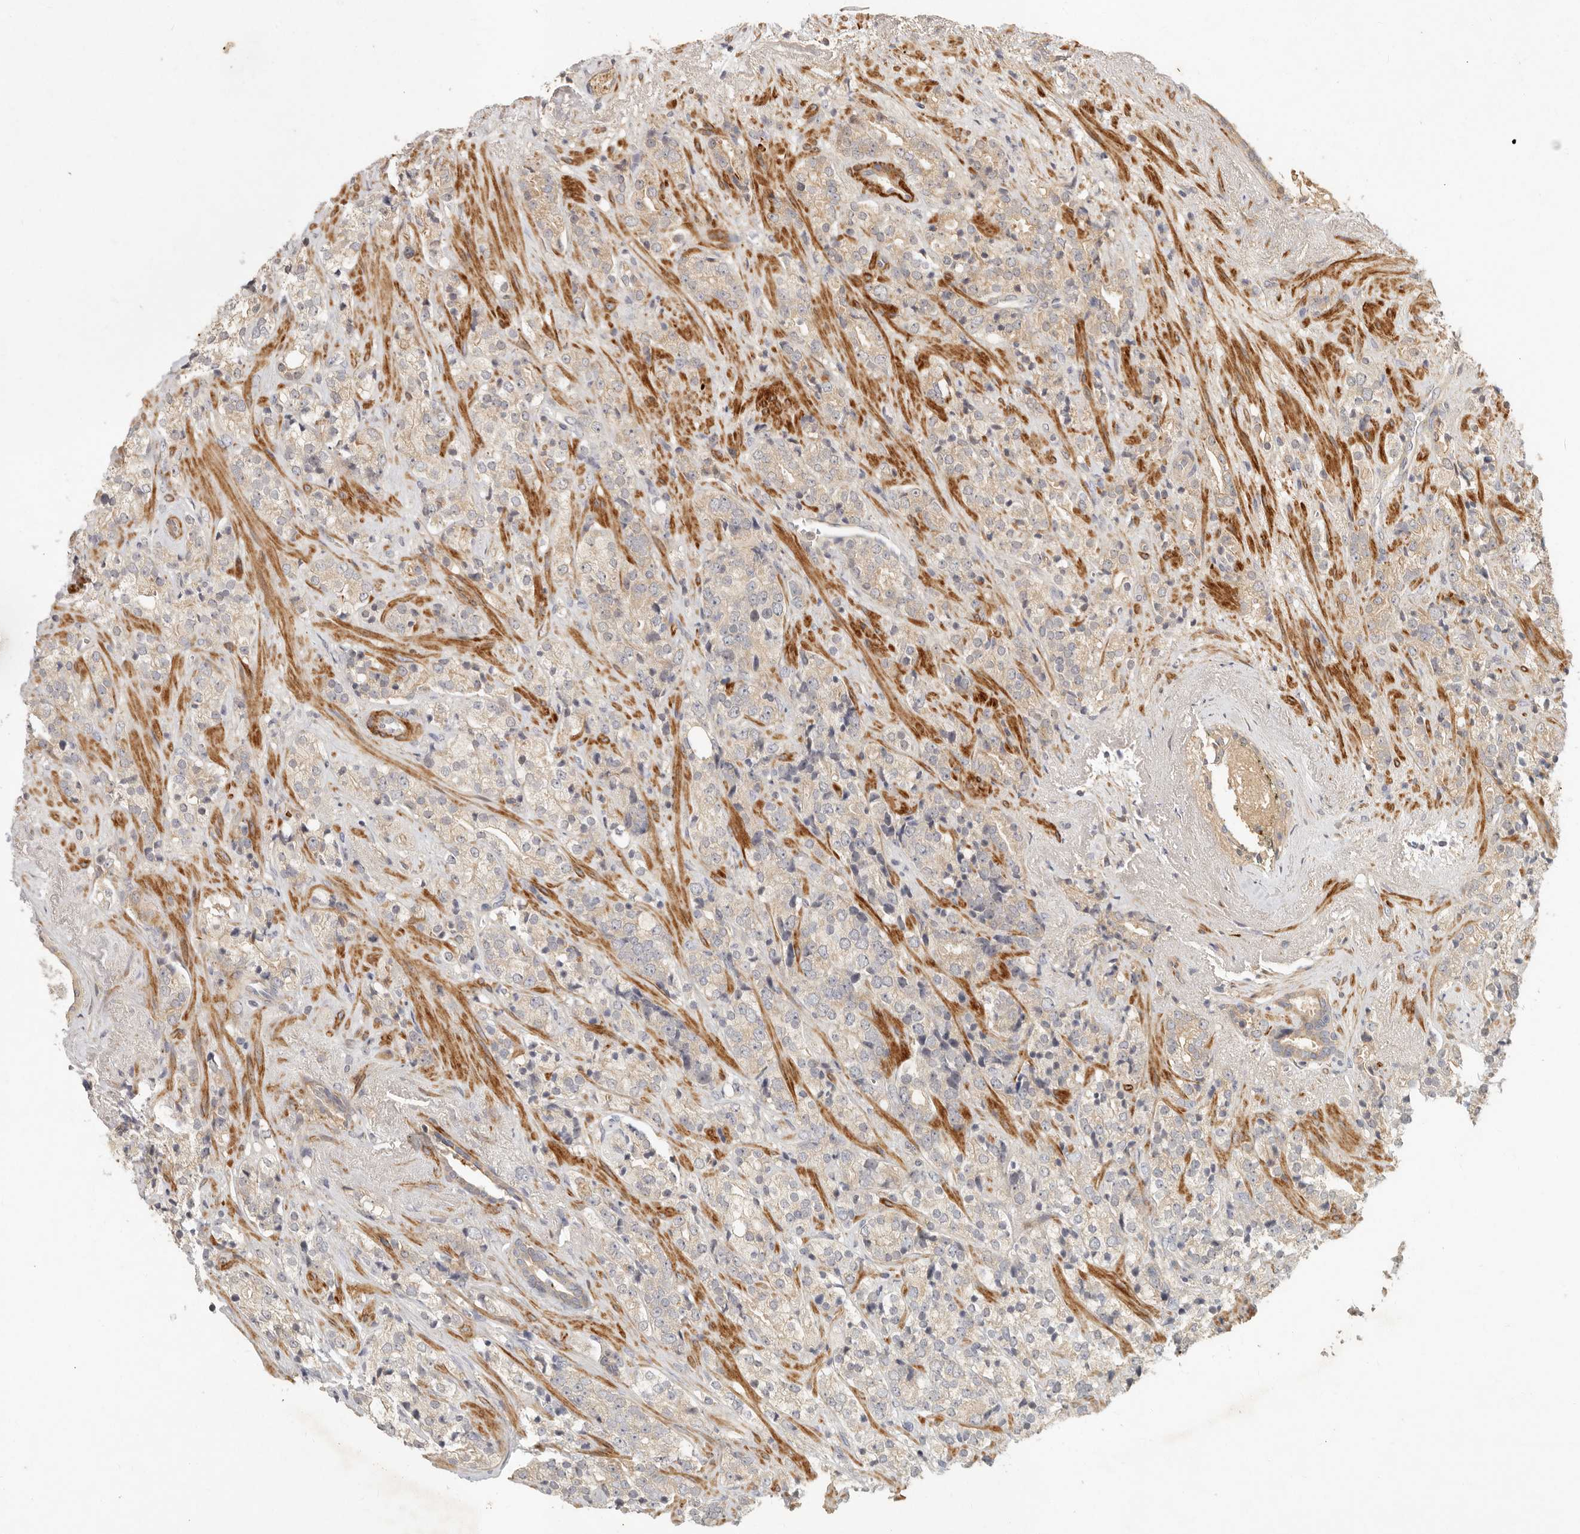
{"staining": {"intensity": "weak", "quantity": "<25%", "location": "cytoplasmic/membranous"}, "tissue": "prostate cancer", "cell_type": "Tumor cells", "image_type": "cancer", "snomed": [{"axis": "morphology", "description": "Adenocarcinoma, High grade"}, {"axis": "topography", "description": "Prostate"}], "caption": "Tumor cells show no significant expression in prostate cancer.", "gene": "VIPR1", "patient": {"sex": "male", "age": 71}}